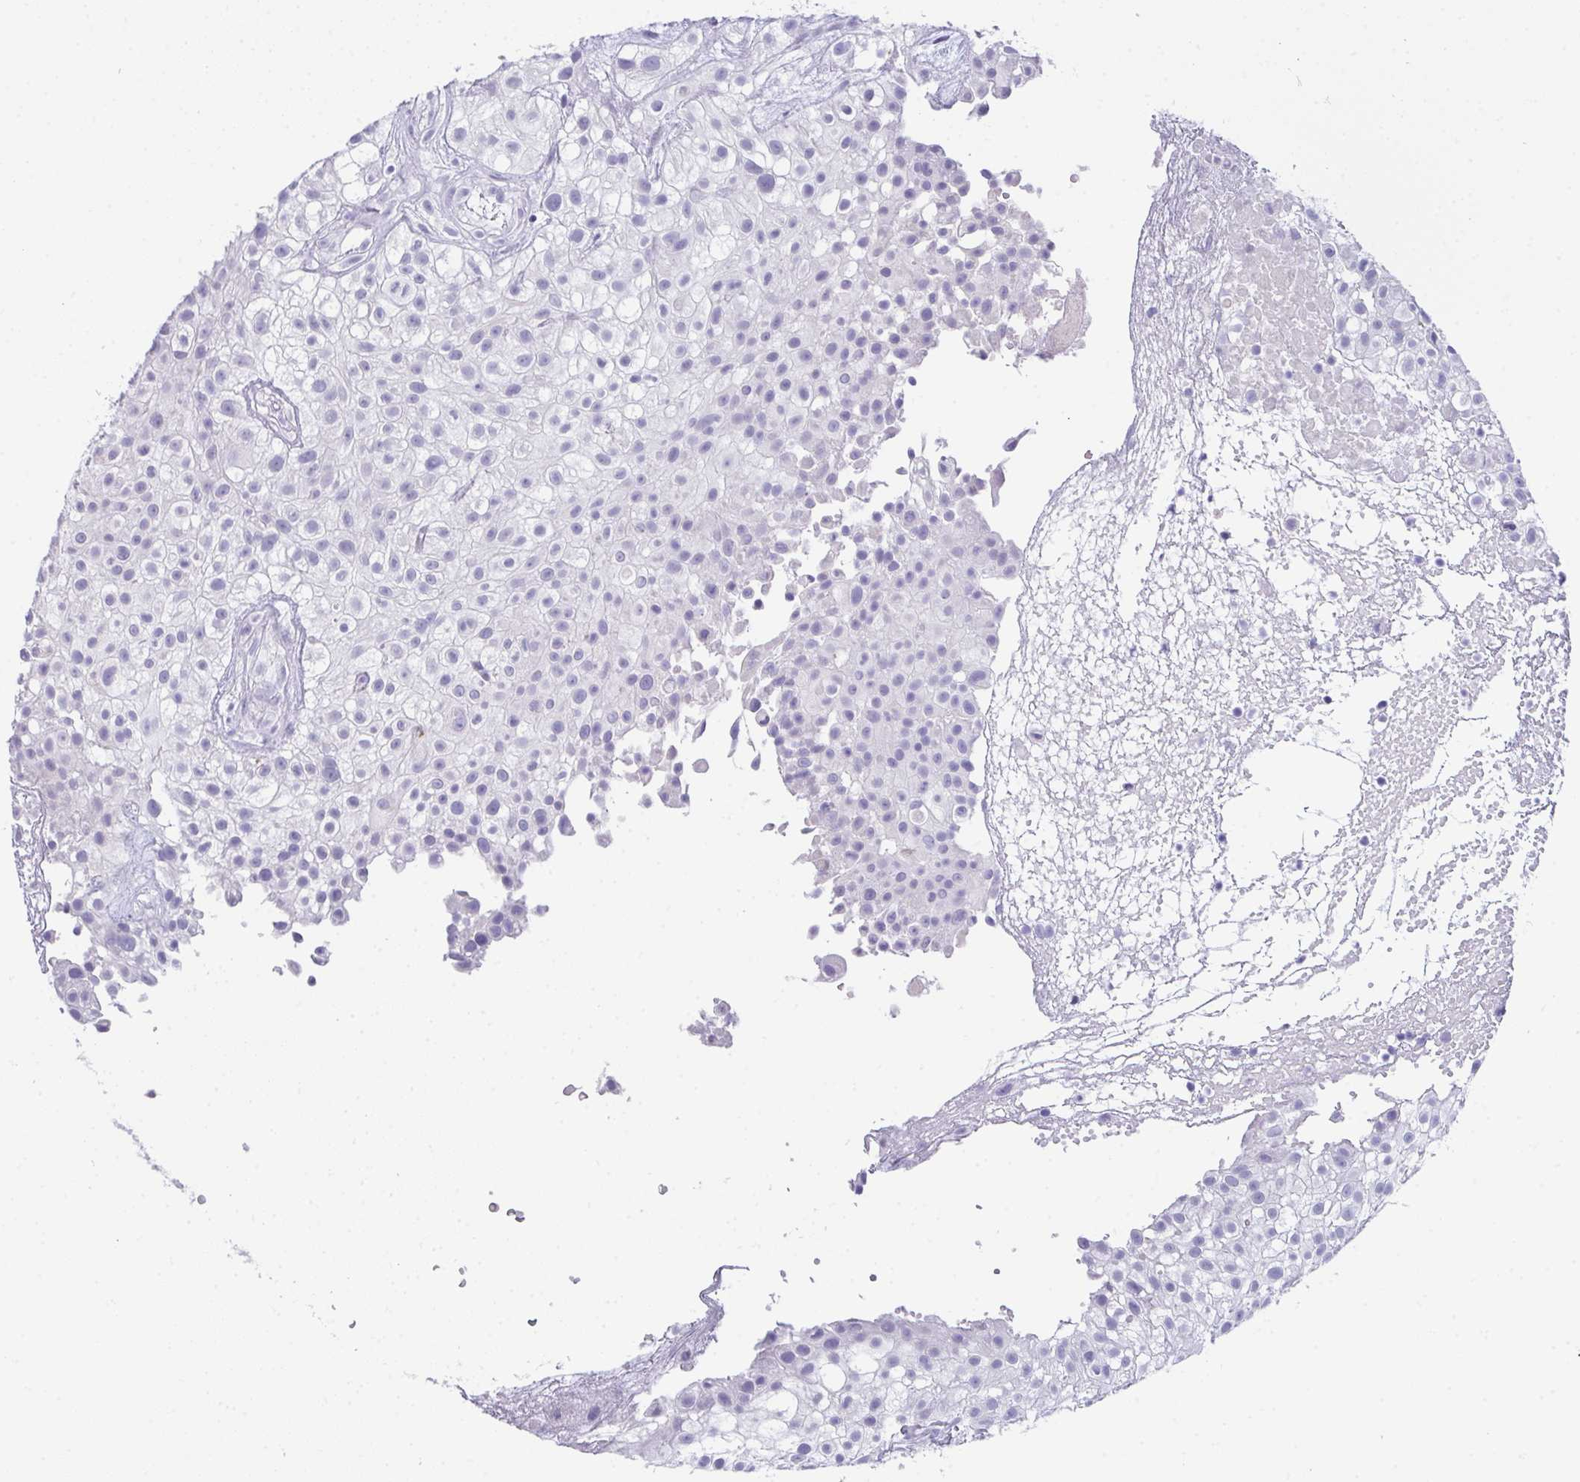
{"staining": {"intensity": "negative", "quantity": "none", "location": "none"}, "tissue": "urothelial cancer", "cell_type": "Tumor cells", "image_type": "cancer", "snomed": [{"axis": "morphology", "description": "Urothelial carcinoma, High grade"}, {"axis": "topography", "description": "Urinary bladder"}], "caption": "Immunohistochemistry (IHC) of human high-grade urothelial carcinoma demonstrates no positivity in tumor cells. The staining is performed using DAB (3,3'-diaminobenzidine) brown chromogen with nuclei counter-stained in using hematoxylin.", "gene": "TEX19", "patient": {"sex": "male", "age": 56}}